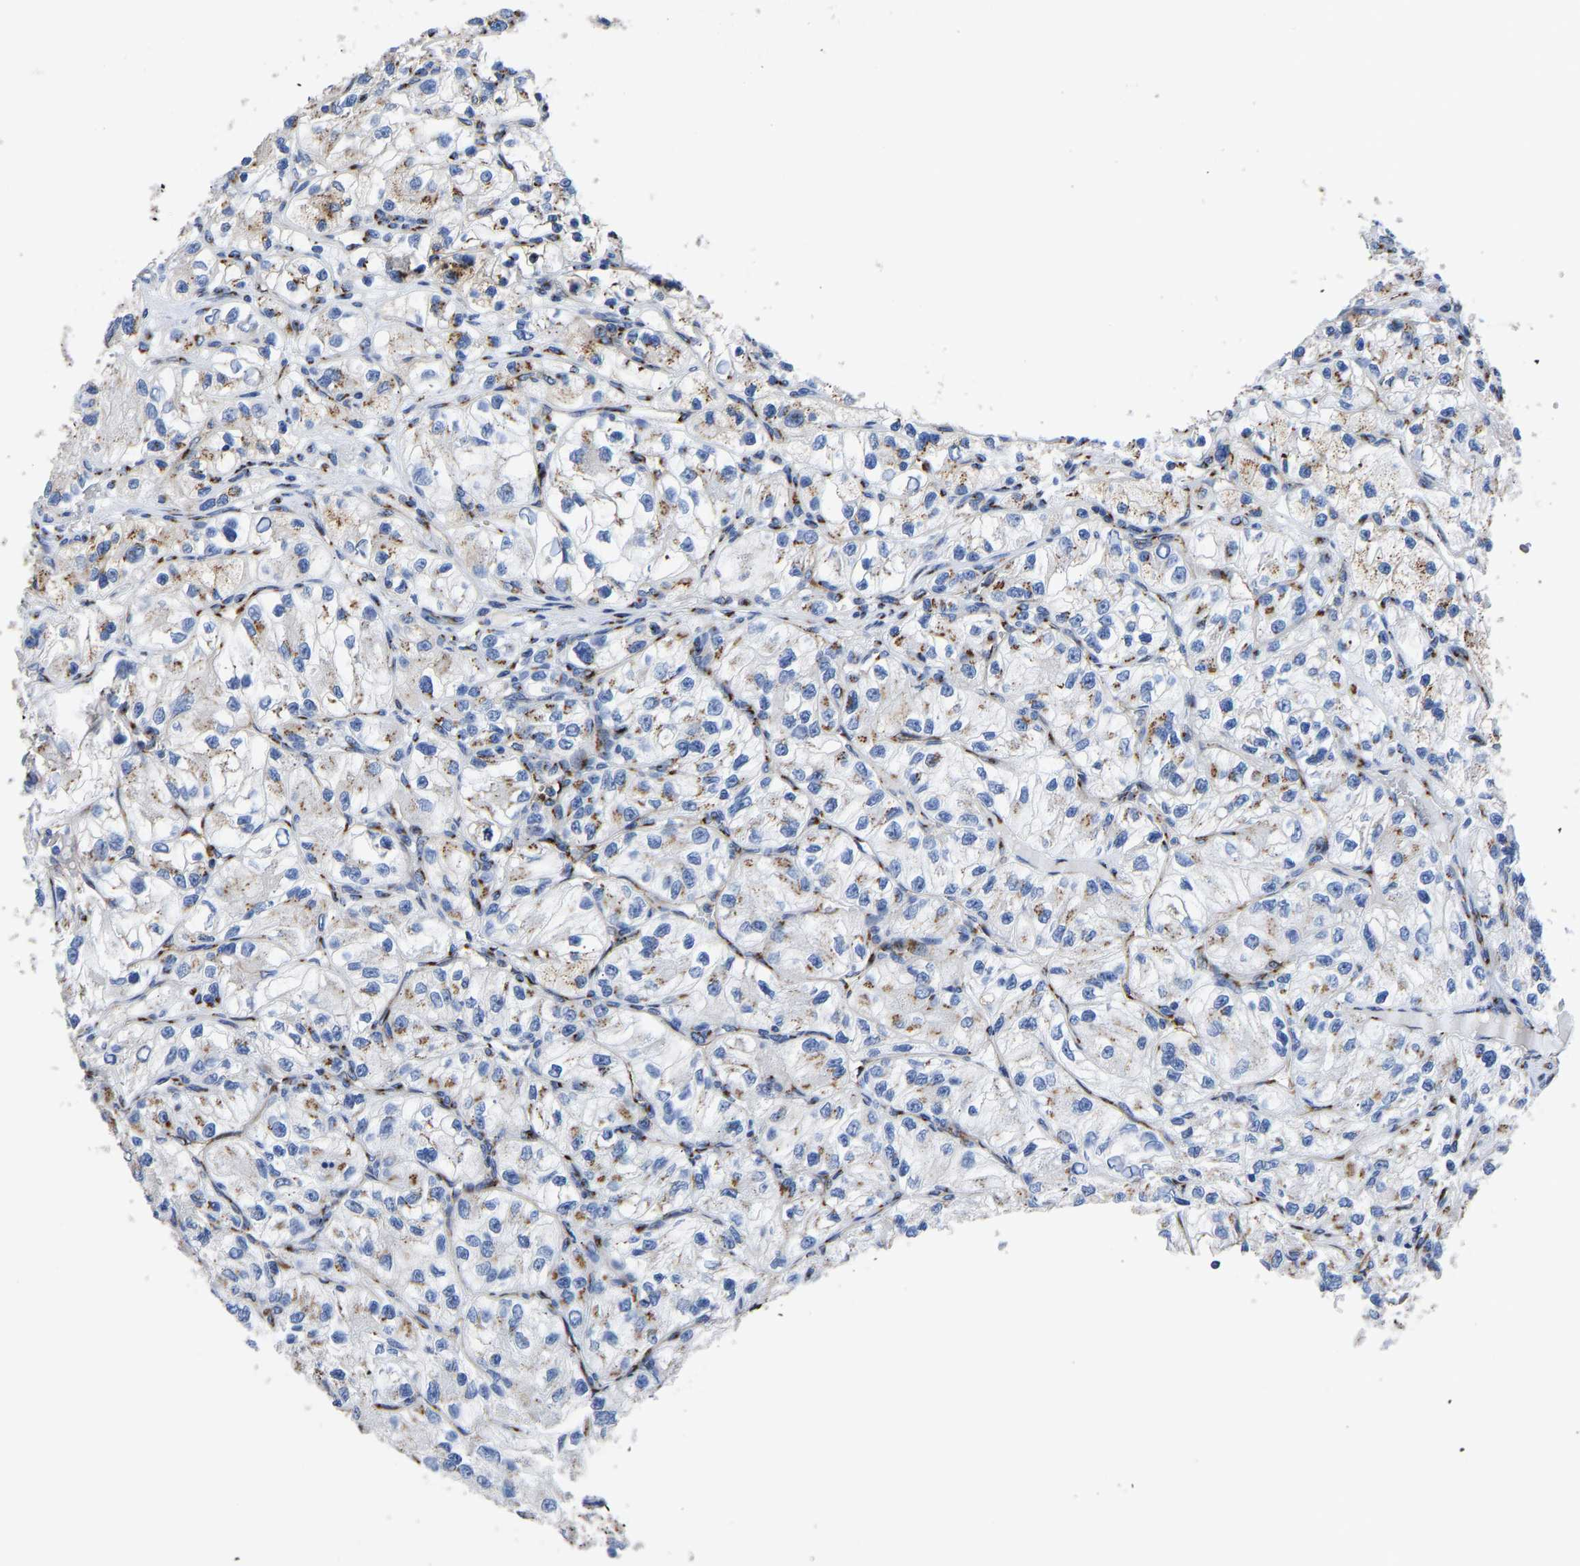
{"staining": {"intensity": "moderate", "quantity": "25%-75%", "location": "cytoplasmic/membranous"}, "tissue": "renal cancer", "cell_type": "Tumor cells", "image_type": "cancer", "snomed": [{"axis": "morphology", "description": "Adenocarcinoma, NOS"}, {"axis": "topography", "description": "Kidney"}], "caption": "Immunohistochemistry (IHC) histopathology image of human adenocarcinoma (renal) stained for a protein (brown), which demonstrates medium levels of moderate cytoplasmic/membranous staining in approximately 25%-75% of tumor cells.", "gene": "TMEM87A", "patient": {"sex": "female", "age": 57}}